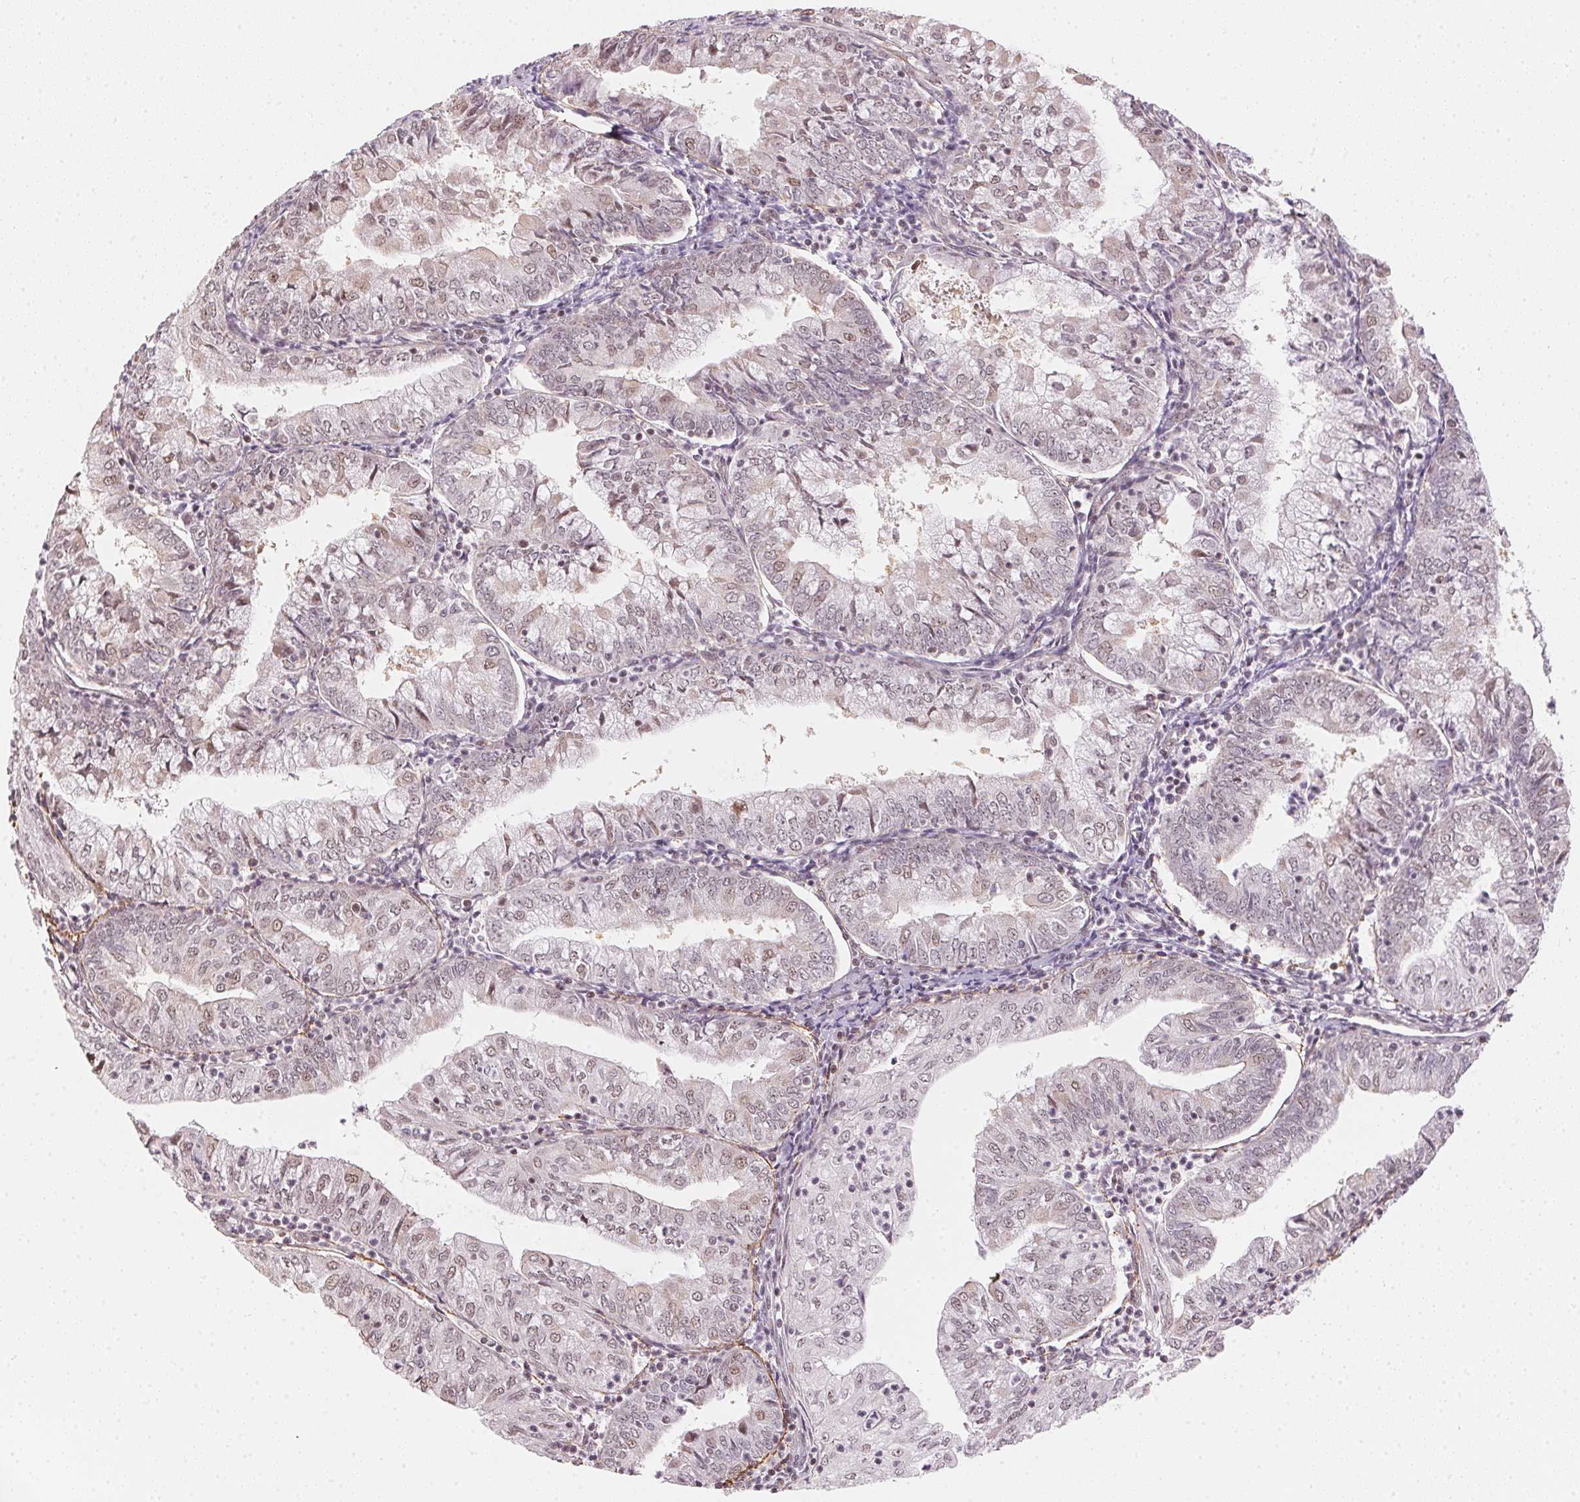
{"staining": {"intensity": "weak", "quantity": "<25%", "location": "nuclear"}, "tissue": "endometrial cancer", "cell_type": "Tumor cells", "image_type": "cancer", "snomed": [{"axis": "morphology", "description": "Adenocarcinoma, NOS"}, {"axis": "topography", "description": "Endometrium"}], "caption": "Tumor cells show no significant protein staining in adenocarcinoma (endometrial).", "gene": "KAT6A", "patient": {"sex": "female", "age": 55}}